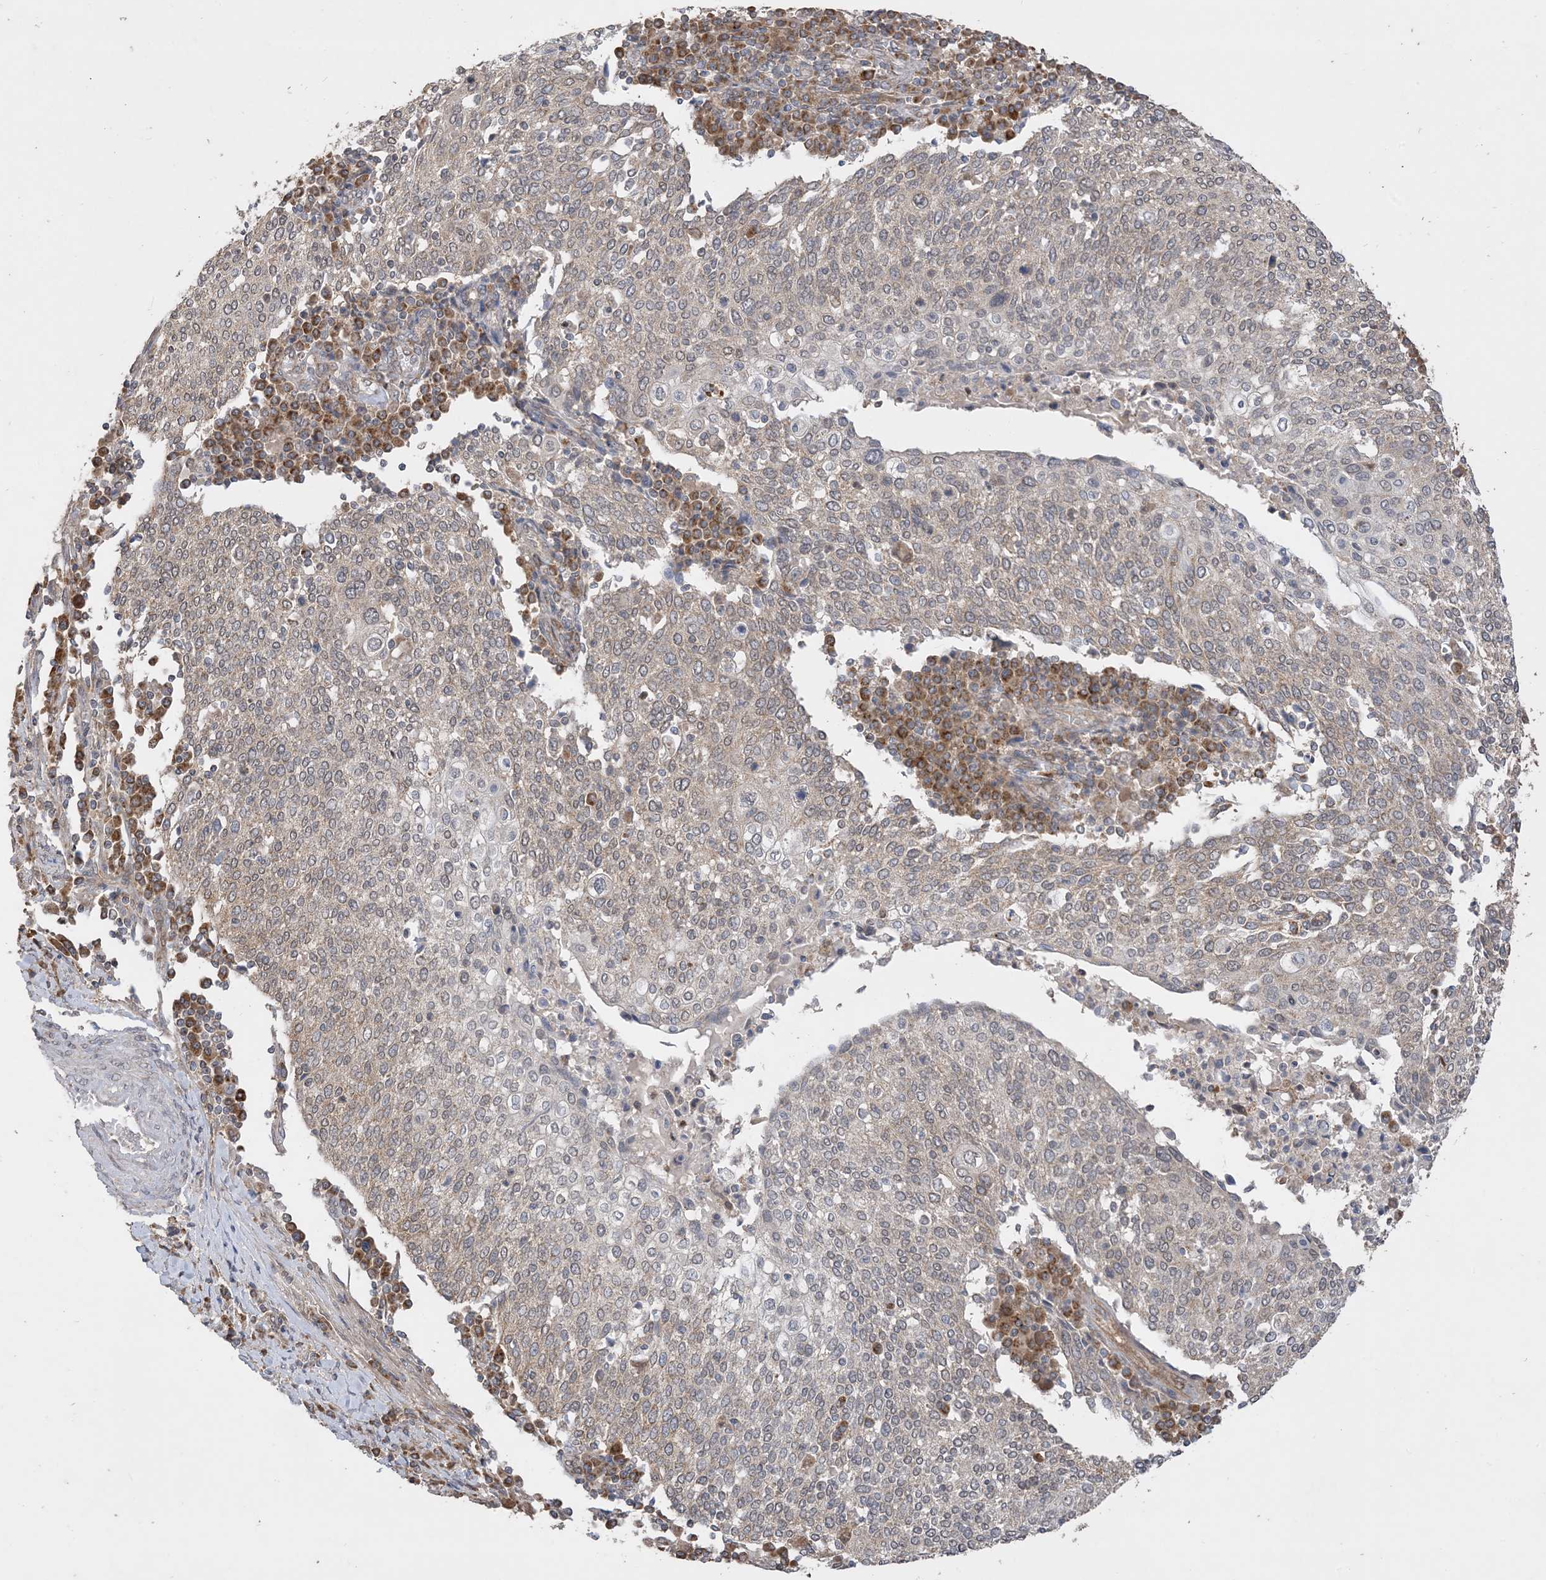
{"staining": {"intensity": "weak", "quantity": ">75%", "location": "cytoplasmic/membranous"}, "tissue": "cervical cancer", "cell_type": "Tumor cells", "image_type": "cancer", "snomed": [{"axis": "morphology", "description": "Squamous cell carcinoma, NOS"}, {"axis": "topography", "description": "Cervix"}], "caption": "This is an image of immunohistochemistry staining of cervical cancer (squamous cell carcinoma), which shows weak positivity in the cytoplasmic/membranous of tumor cells.", "gene": "SIRT3", "patient": {"sex": "female", "age": 40}}